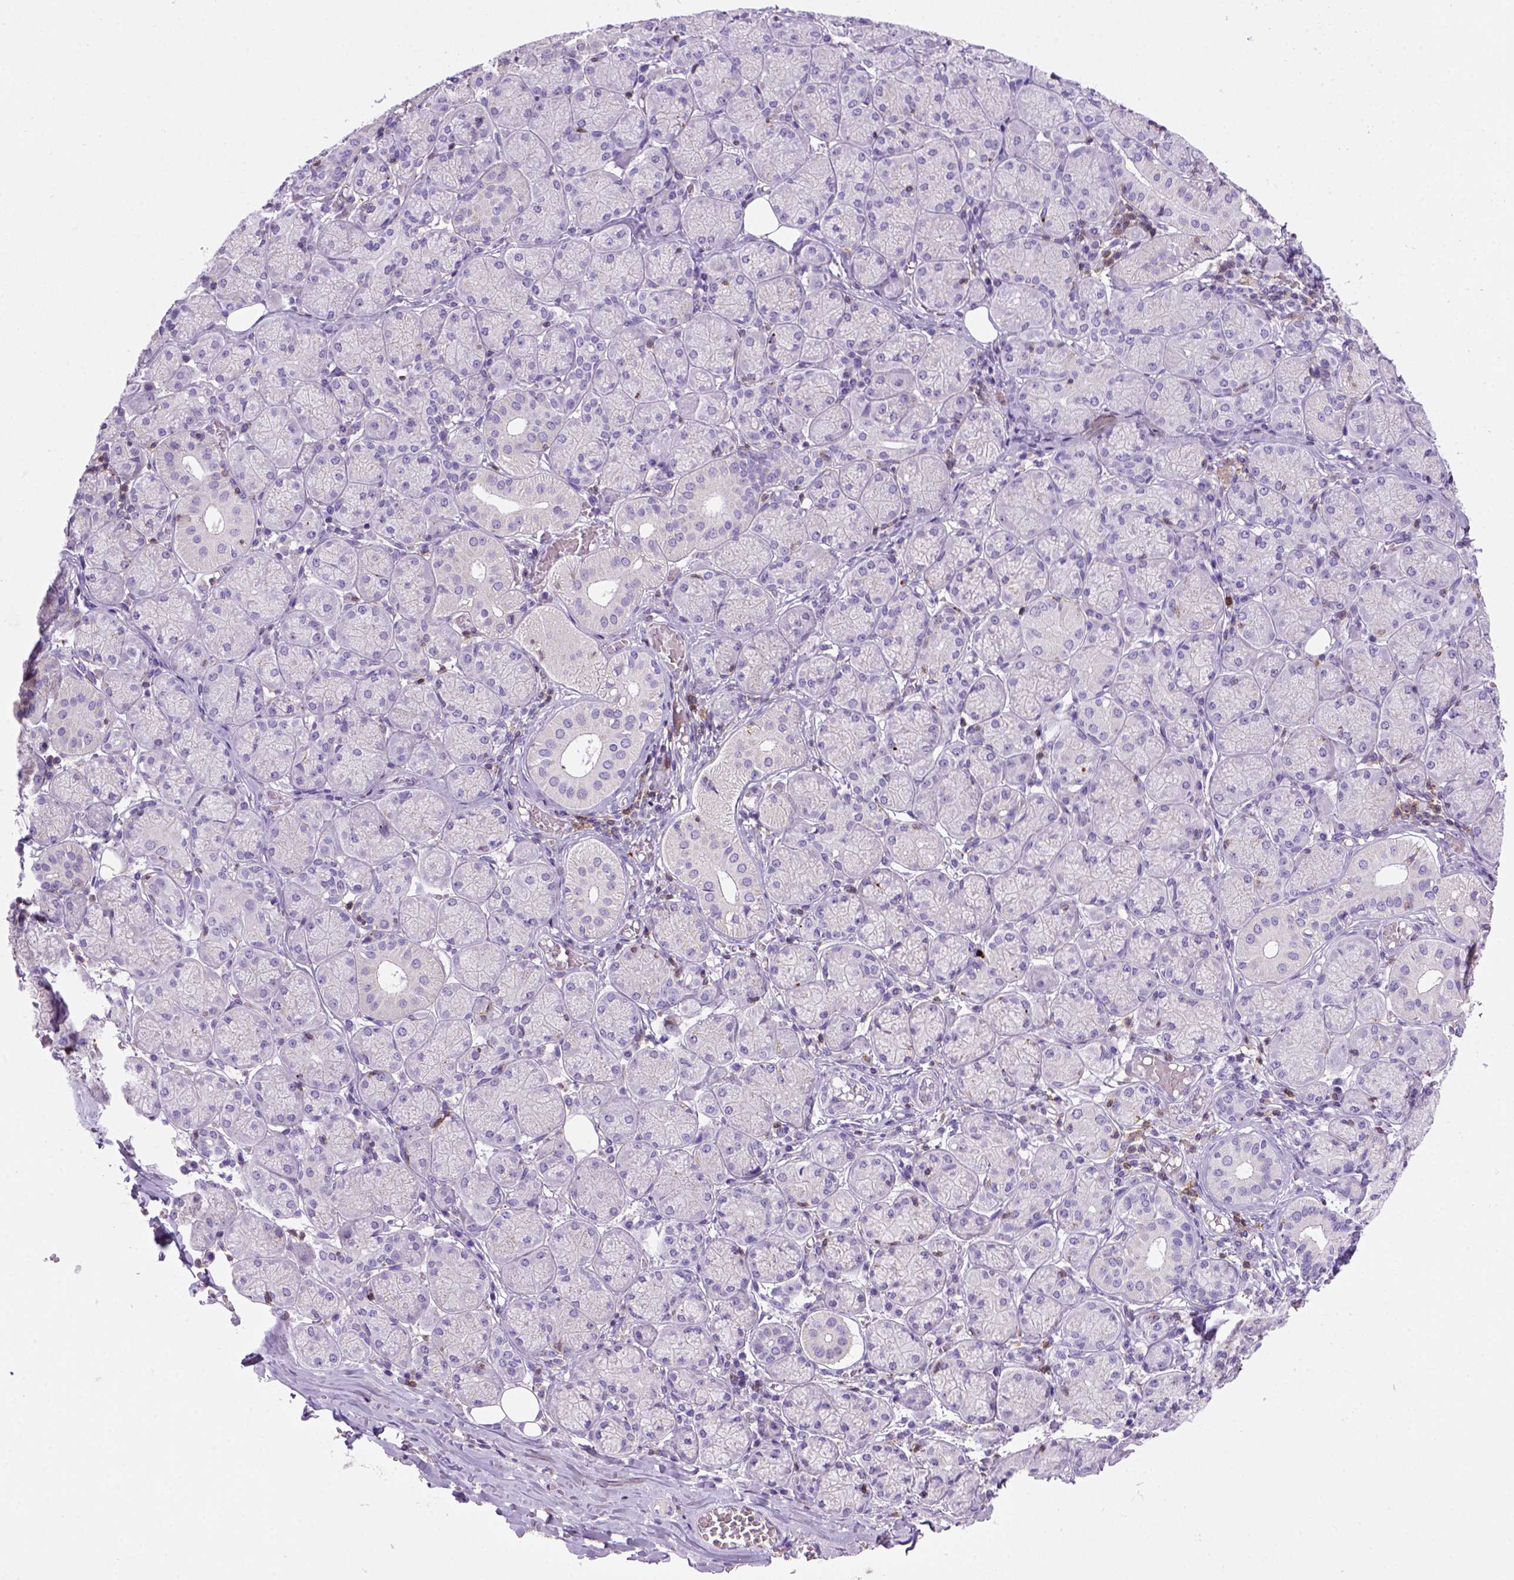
{"staining": {"intensity": "negative", "quantity": "none", "location": "none"}, "tissue": "salivary gland", "cell_type": "Glandular cells", "image_type": "normal", "snomed": [{"axis": "morphology", "description": "Normal tissue, NOS"}, {"axis": "topography", "description": "Salivary gland"}, {"axis": "topography", "description": "Peripheral nerve tissue"}], "caption": "Immunohistochemistry (IHC) micrograph of unremarkable salivary gland: human salivary gland stained with DAB (3,3'-diaminobenzidine) demonstrates no significant protein staining in glandular cells.", "gene": "CD3E", "patient": {"sex": "female", "age": 24}}